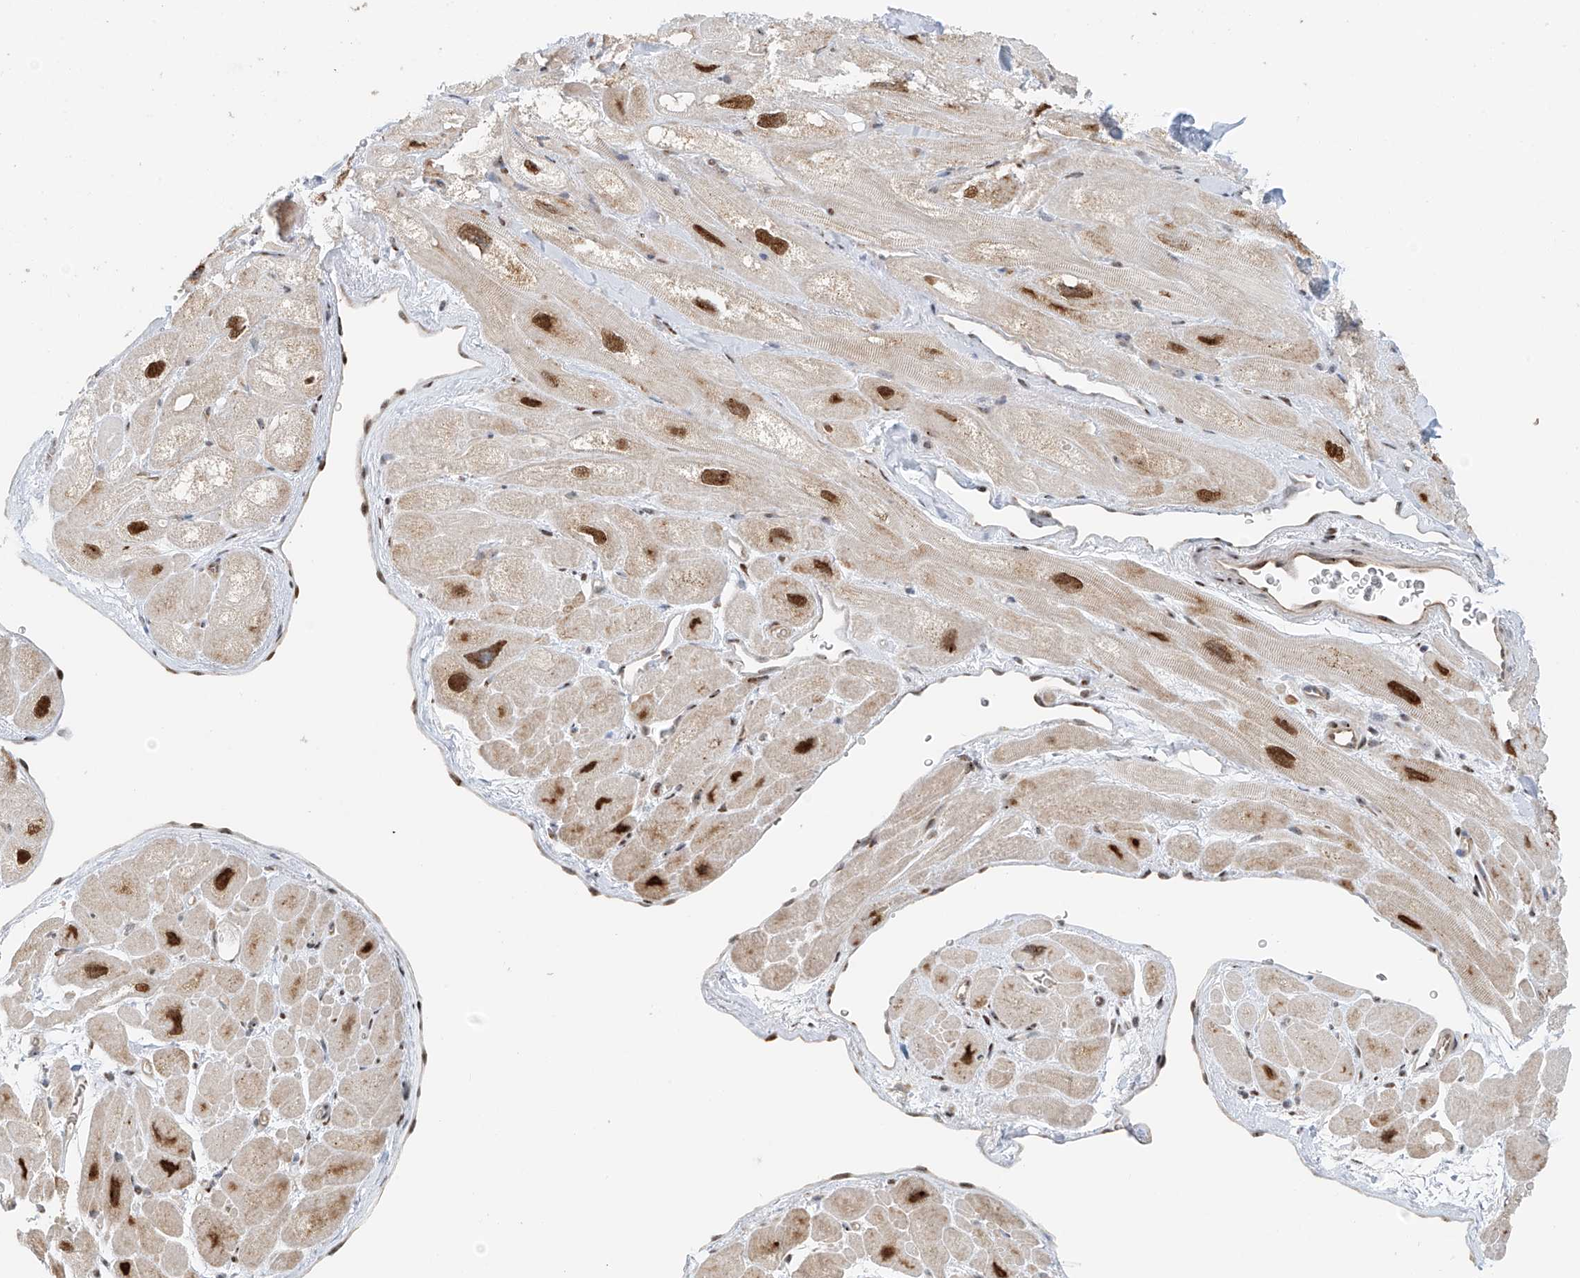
{"staining": {"intensity": "strong", "quantity": "25%-75%", "location": "nuclear"}, "tissue": "heart muscle", "cell_type": "Cardiomyocytes", "image_type": "normal", "snomed": [{"axis": "morphology", "description": "Normal tissue, NOS"}, {"axis": "topography", "description": "Heart"}], "caption": "This photomicrograph shows IHC staining of unremarkable human heart muscle, with high strong nuclear positivity in about 25%-75% of cardiomyocytes.", "gene": "ZNF514", "patient": {"sex": "male", "age": 49}}